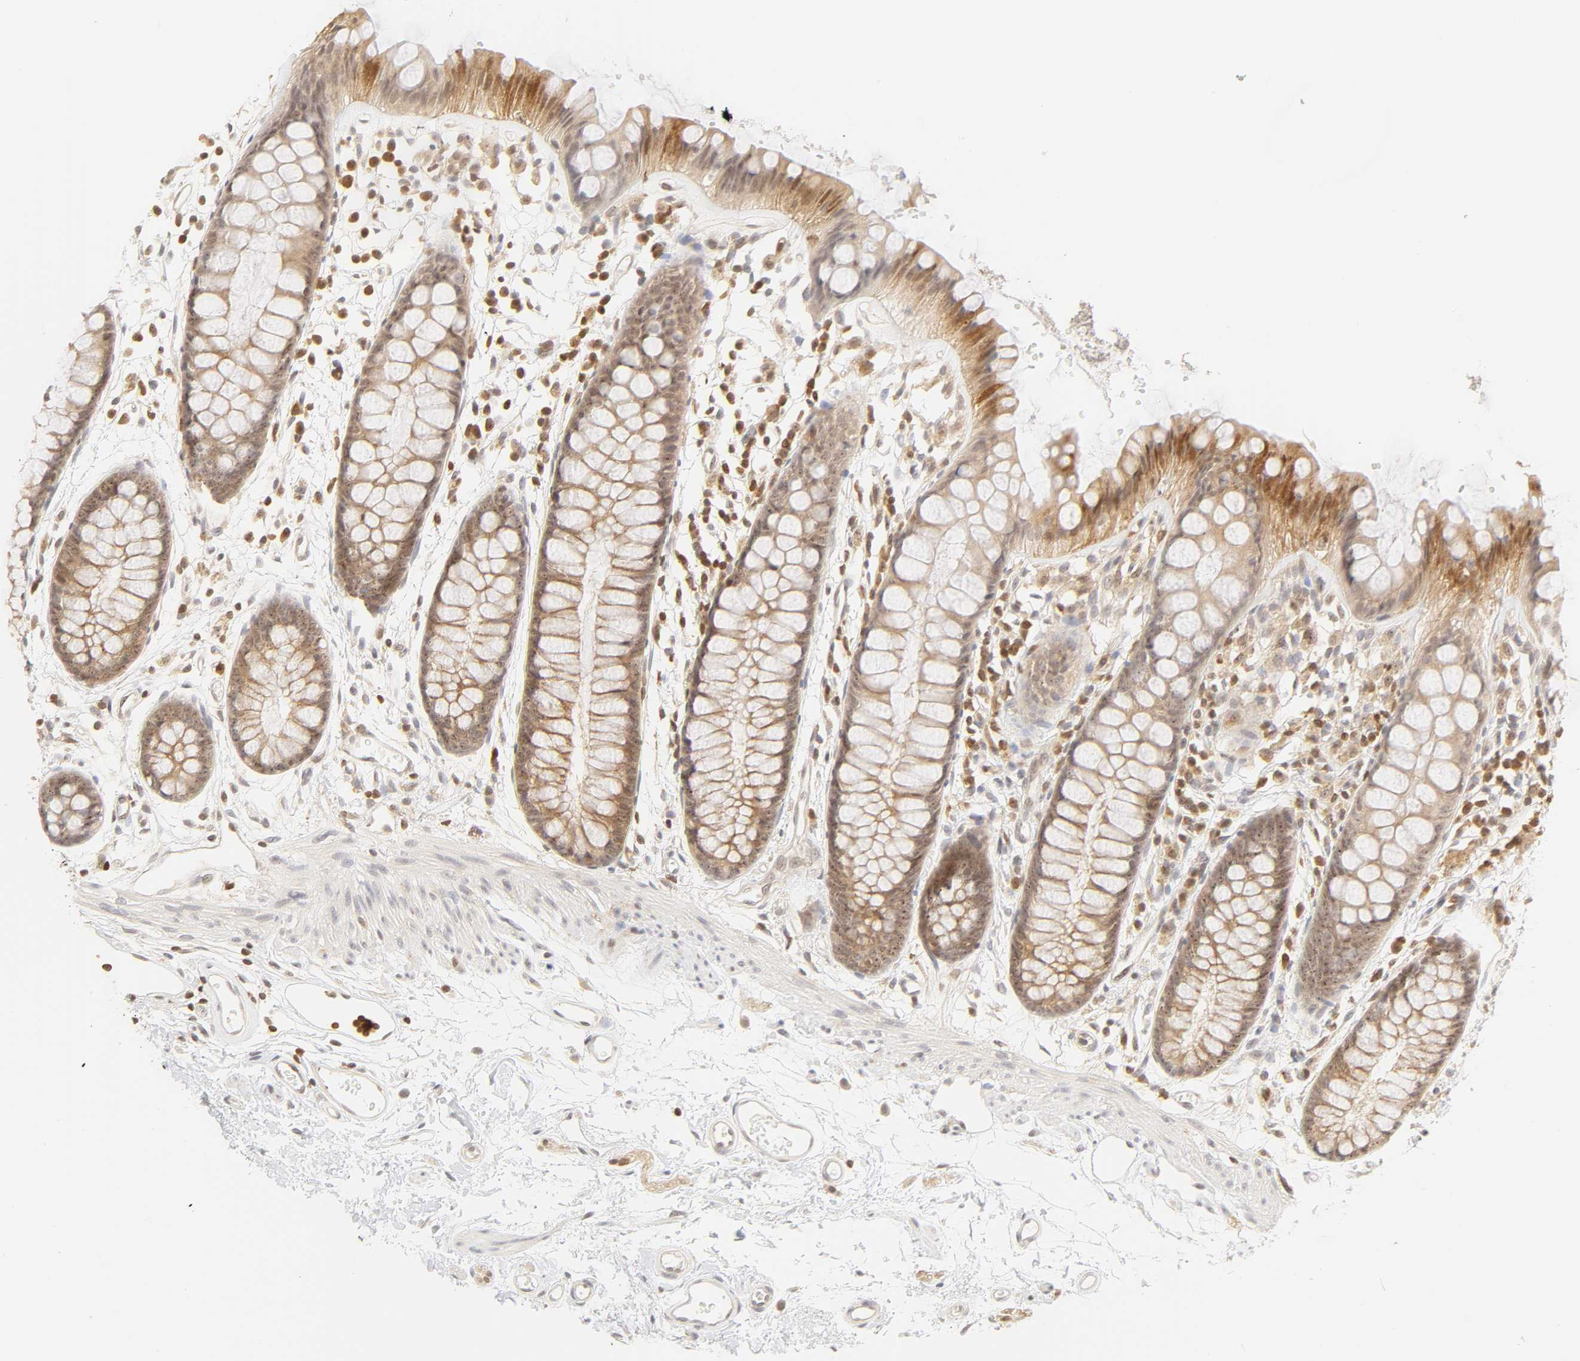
{"staining": {"intensity": "moderate", "quantity": ">75%", "location": "cytoplasmic/membranous"}, "tissue": "rectum", "cell_type": "Glandular cells", "image_type": "normal", "snomed": [{"axis": "morphology", "description": "Normal tissue, NOS"}, {"axis": "topography", "description": "Rectum"}], "caption": "Protein staining demonstrates moderate cytoplasmic/membranous staining in approximately >75% of glandular cells in unremarkable rectum. Nuclei are stained in blue.", "gene": "KIF2A", "patient": {"sex": "female", "age": 66}}